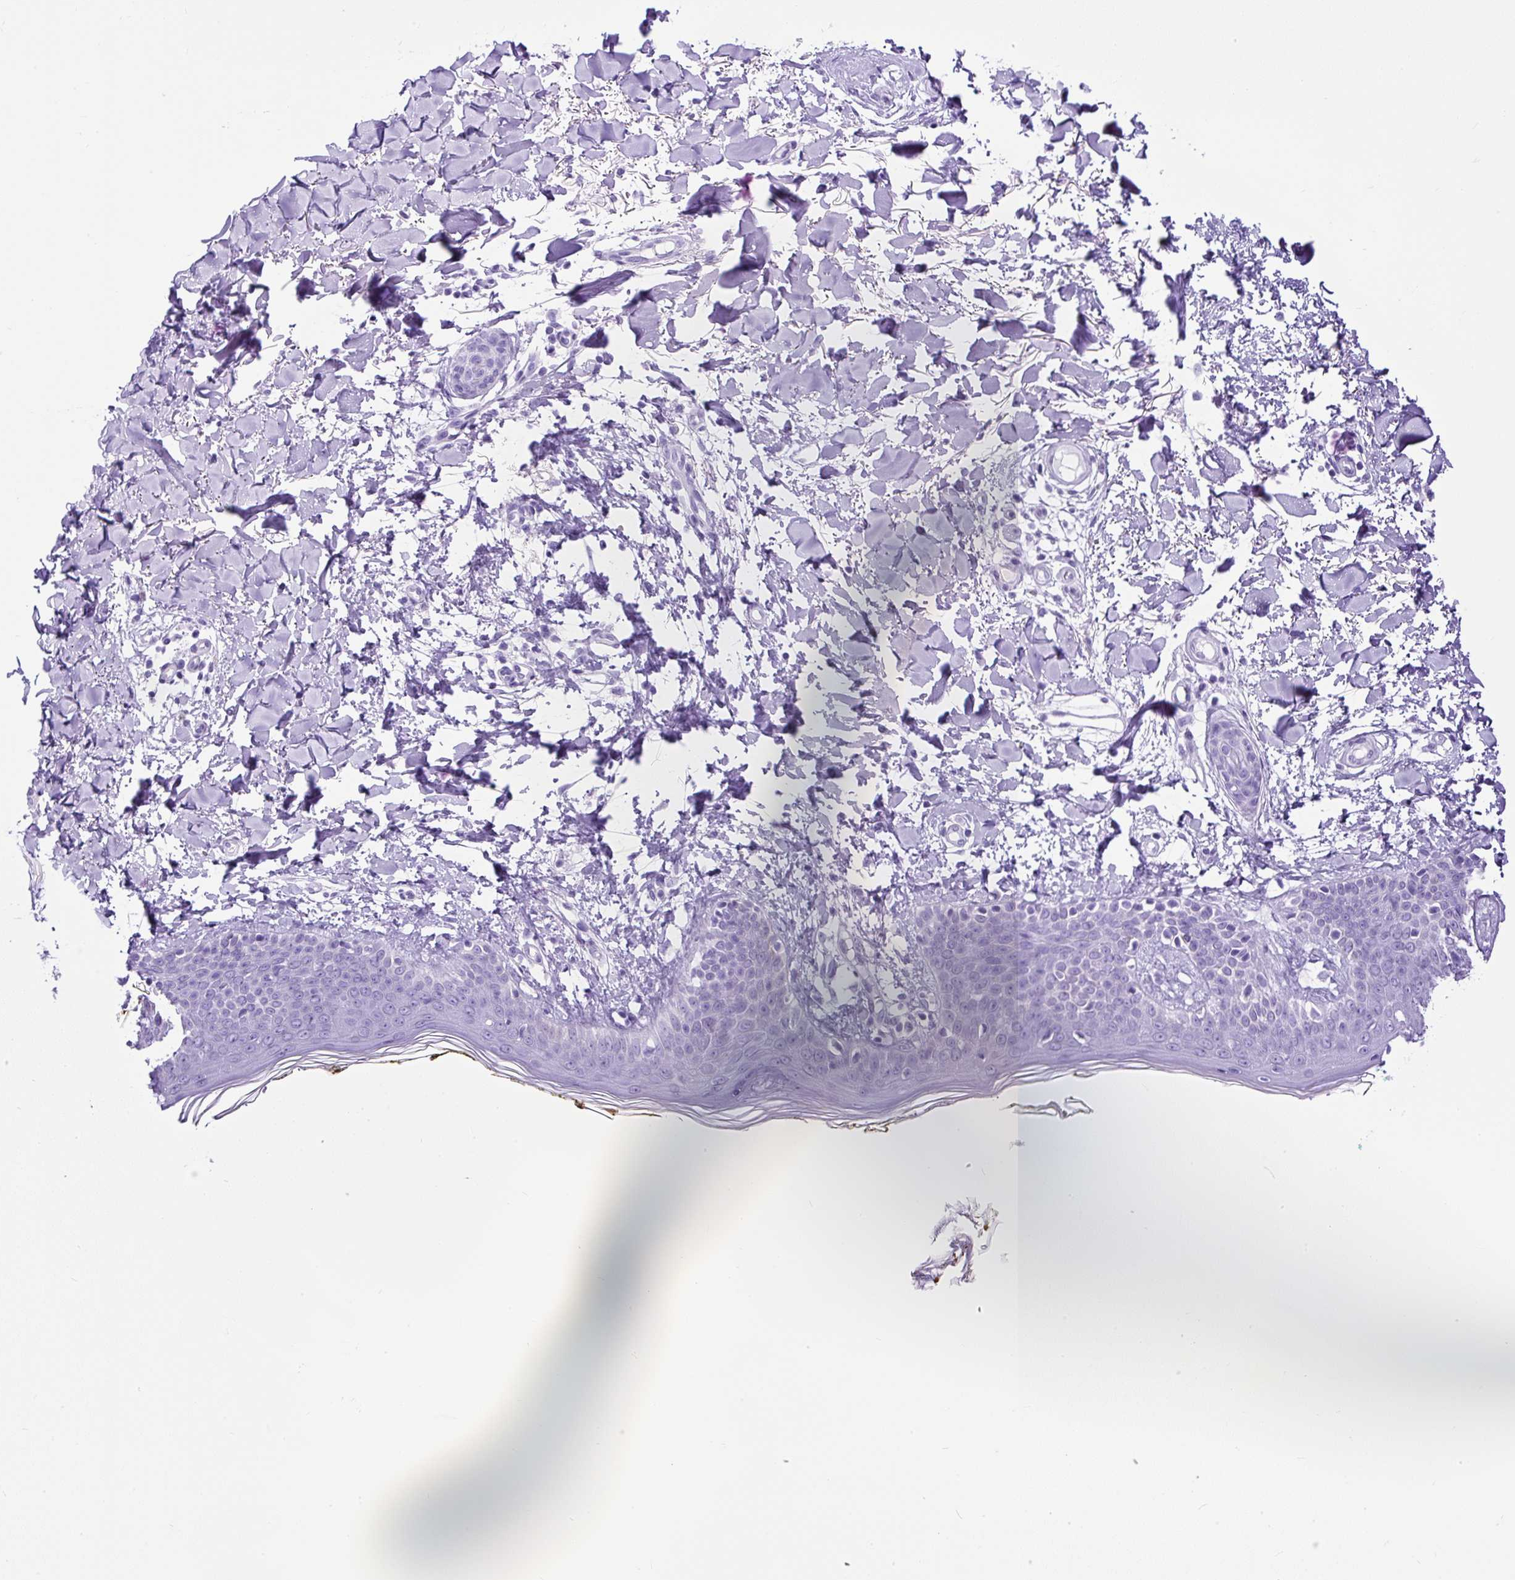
{"staining": {"intensity": "negative", "quantity": "none", "location": "none"}, "tissue": "skin", "cell_type": "Fibroblasts", "image_type": "normal", "snomed": [{"axis": "morphology", "description": "Normal tissue, NOS"}, {"axis": "topography", "description": "Skin"}], "caption": "DAB immunohistochemical staining of benign human skin shows no significant positivity in fibroblasts. The staining is performed using DAB brown chromogen with nuclei counter-stained in using hematoxylin.", "gene": "CEL", "patient": {"sex": "female", "age": 34}}